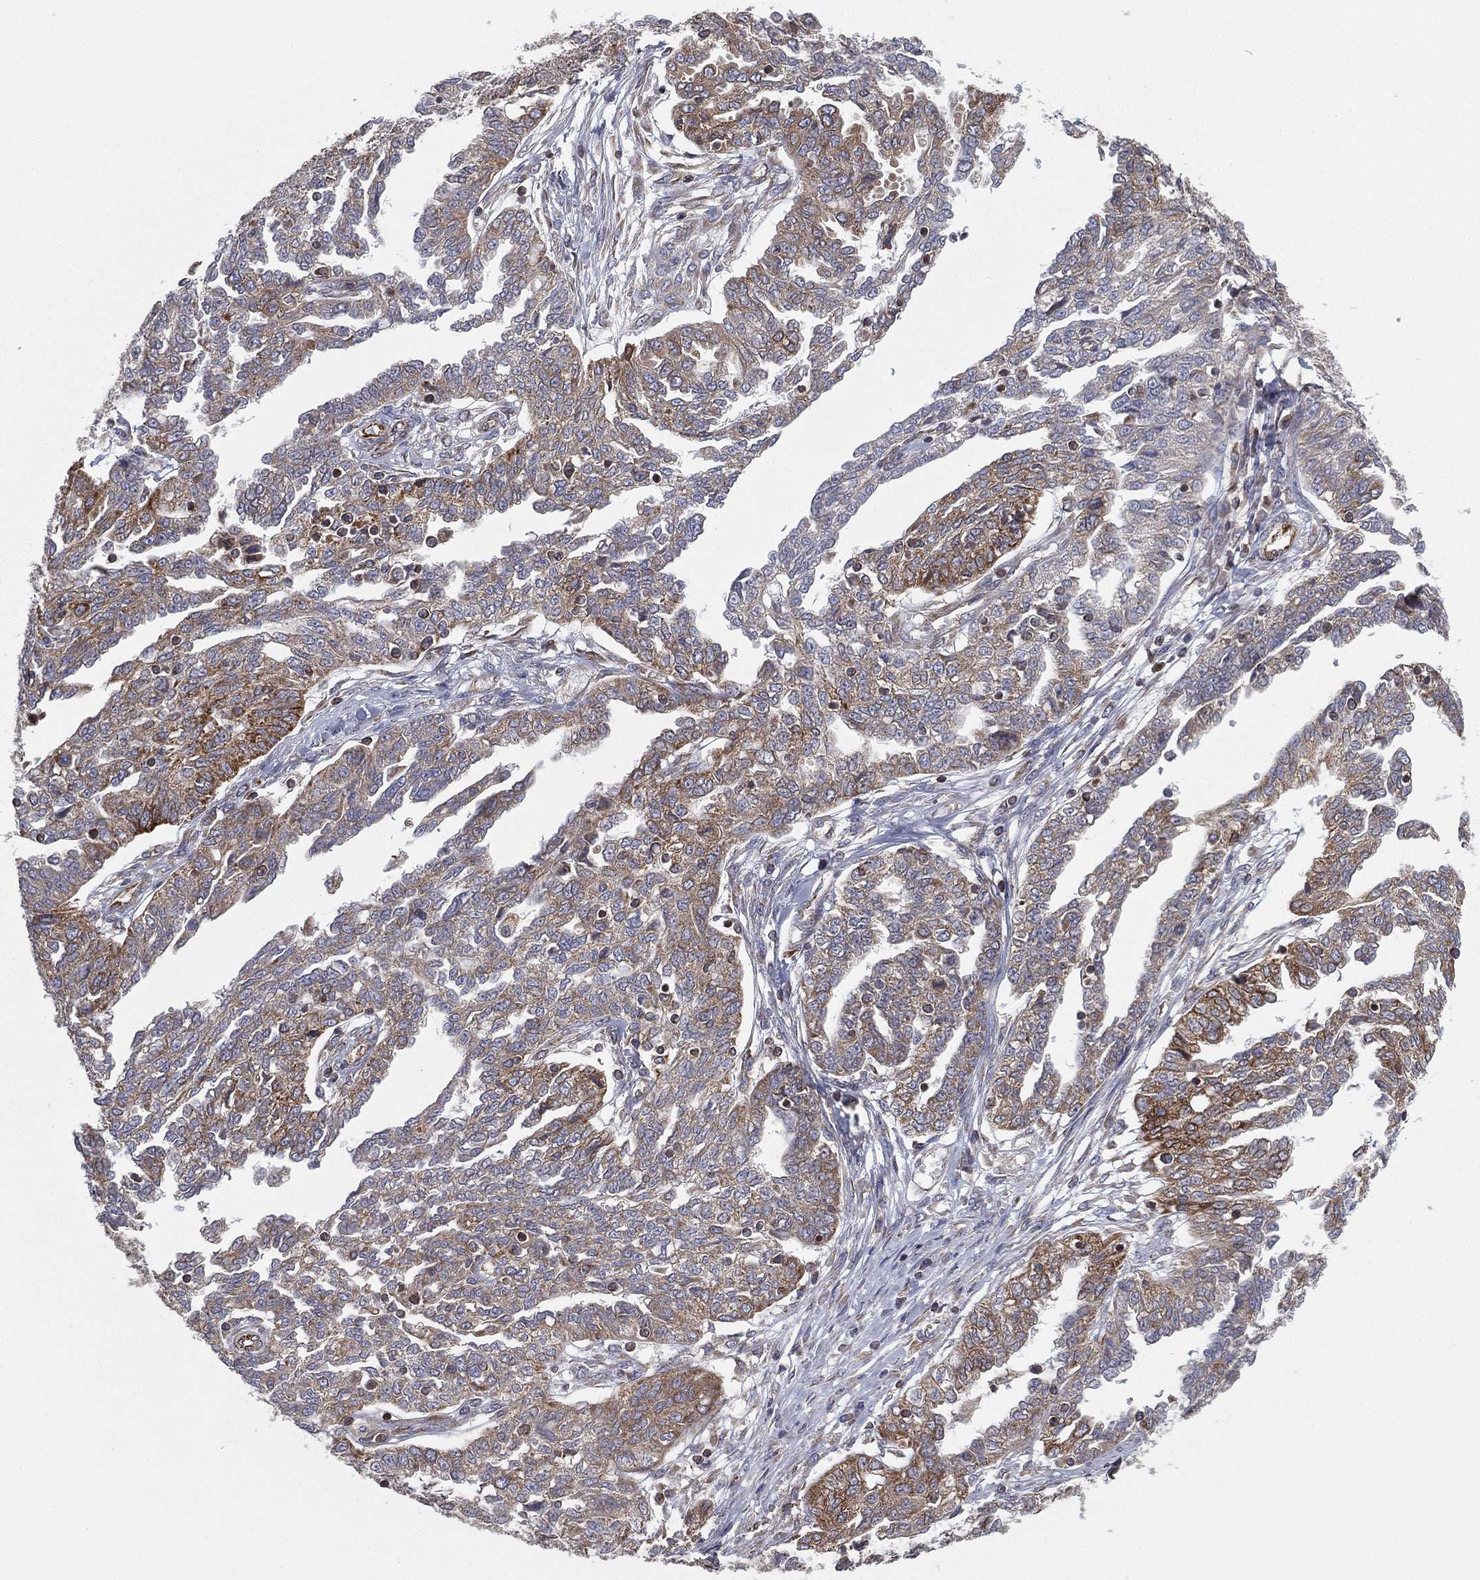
{"staining": {"intensity": "moderate", "quantity": "<25%", "location": "cytoplasmic/membranous"}, "tissue": "ovarian cancer", "cell_type": "Tumor cells", "image_type": "cancer", "snomed": [{"axis": "morphology", "description": "Cystadenocarcinoma, serous, NOS"}, {"axis": "topography", "description": "Ovary"}], "caption": "Approximately <25% of tumor cells in human ovarian cancer (serous cystadenocarcinoma) display moderate cytoplasmic/membranous protein staining as visualized by brown immunohistochemical staining.", "gene": "CYB5B", "patient": {"sex": "female", "age": 67}}